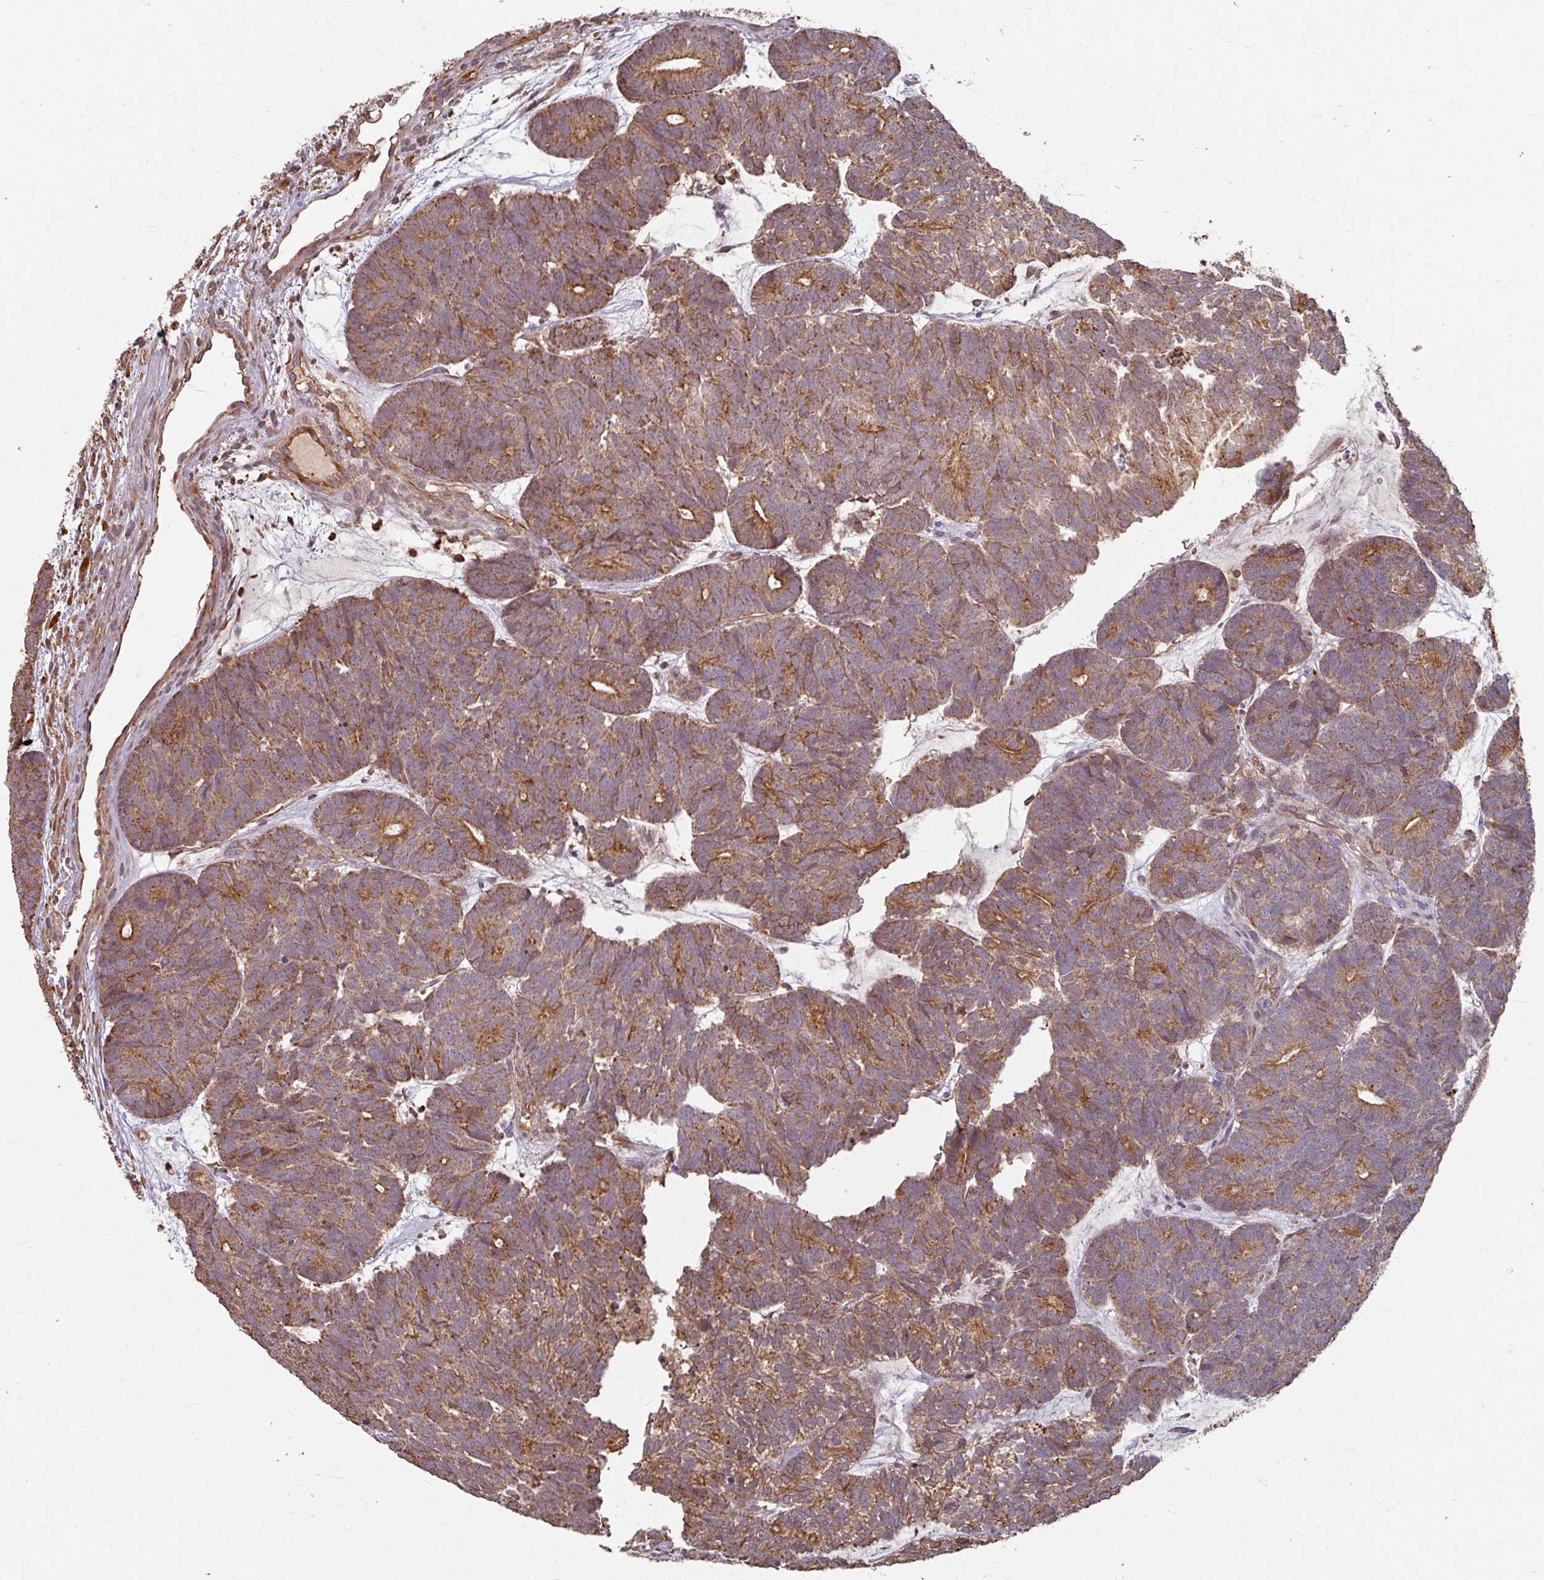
{"staining": {"intensity": "moderate", "quantity": ">75%", "location": "cytoplasmic/membranous"}, "tissue": "head and neck cancer", "cell_type": "Tumor cells", "image_type": "cancer", "snomed": [{"axis": "morphology", "description": "Adenocarcinoma, NOS"}, {"axis": "topography", "description": "Head-Neck"}], "caption": "Tumor cells exhibit medium levels of moderate cytoplasmic/membranous staining in approximately >75% of cells in human adenocarcinoma (head and neck).", "gene": "CCDC68", "patient": {"sex": "female", "age": 81}}